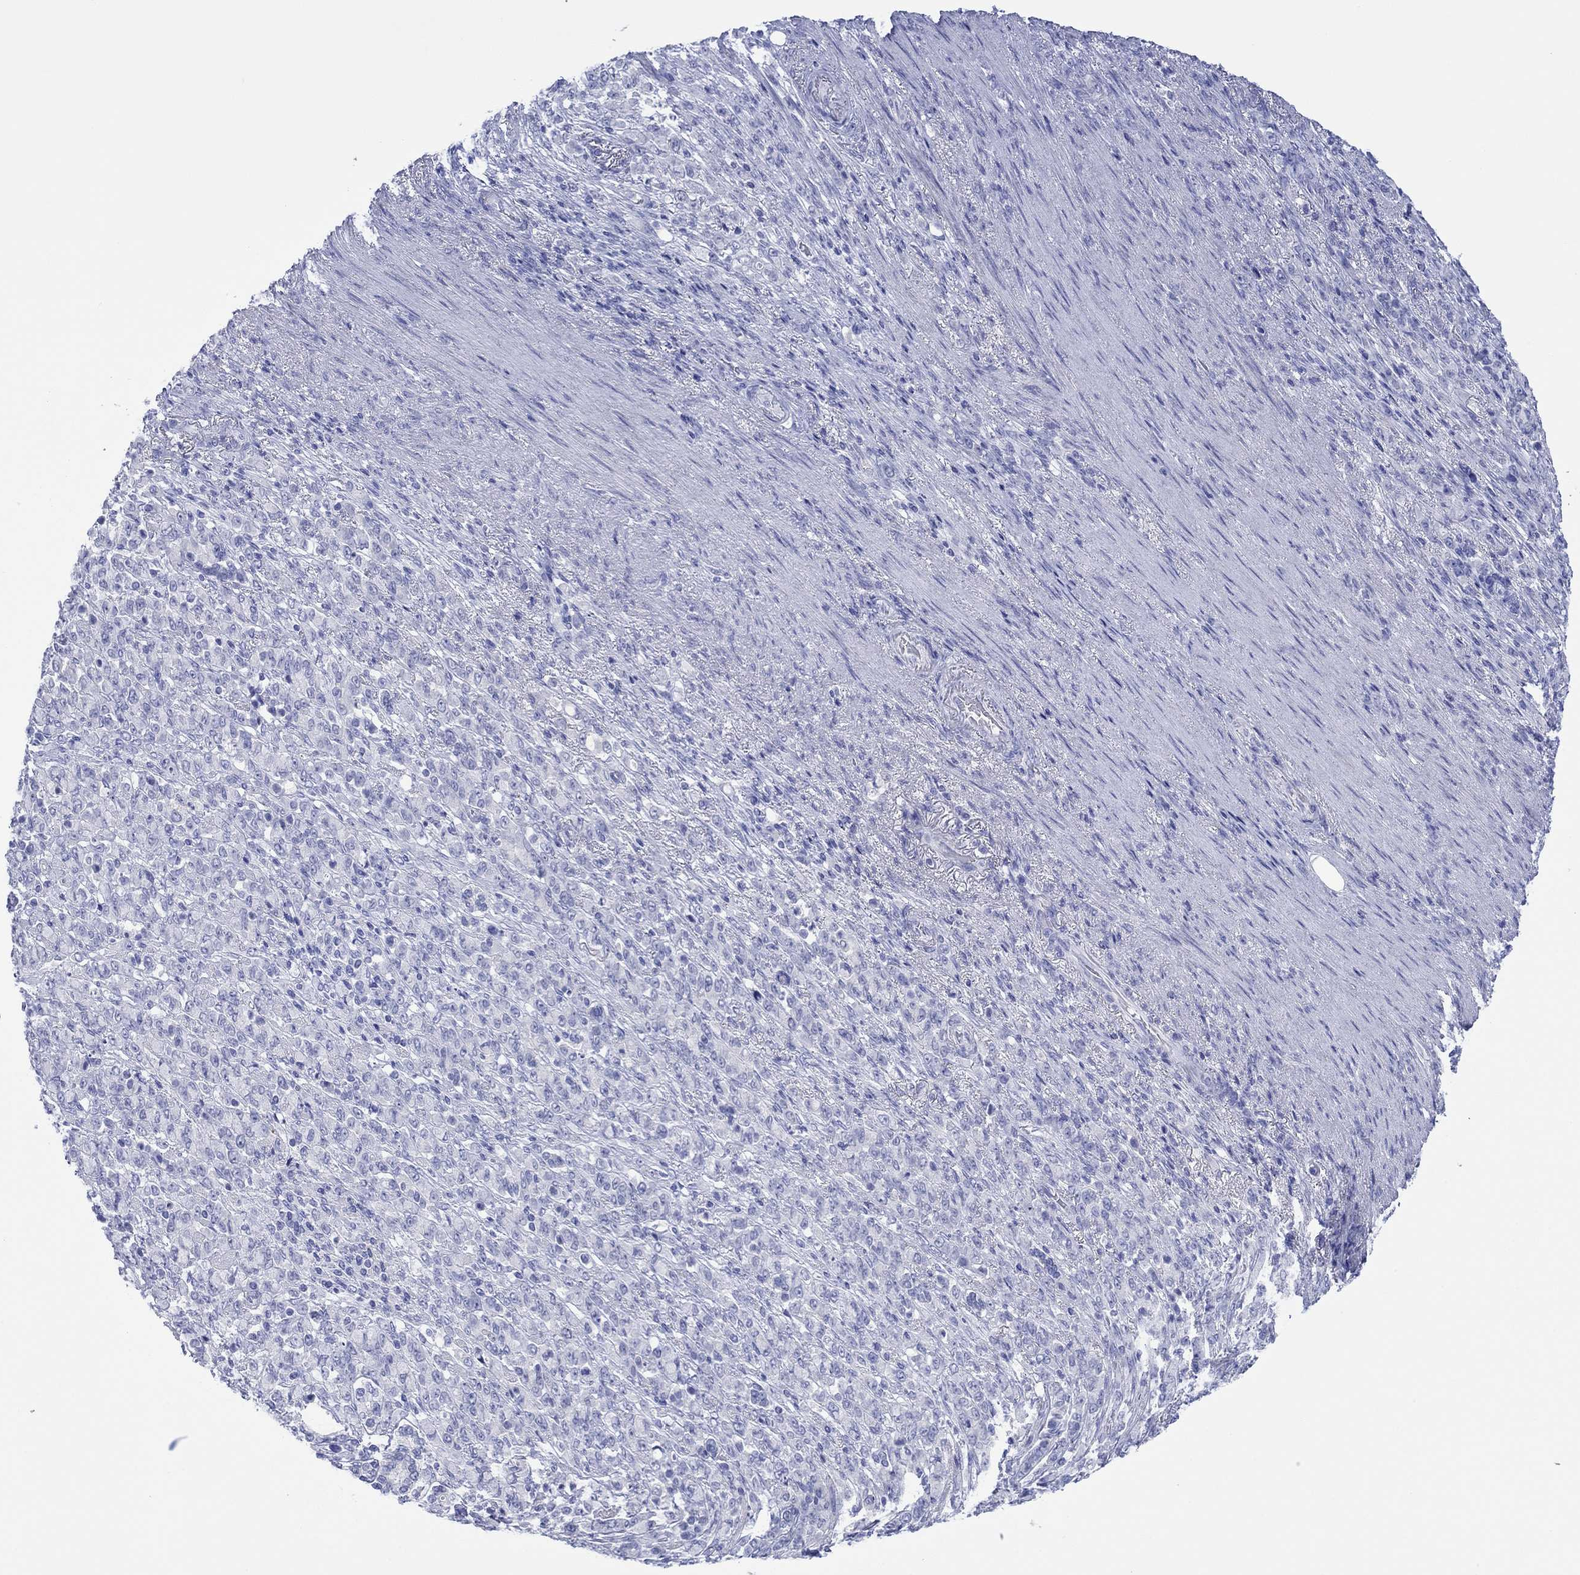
{"staining": {"intensity": "negative", "quantity": "none", "location": "none"}, "tissue": "stomach cancer", "cell_type": "Tumor cells", "image_type": "cancer", "snomed": [{"axis": "morphology", "description": "Normal tissue, NOS"}, {"axis": "morphology", "description": "Adenocarcinoma, NOS"}, {"axis": "topography", "description": "Stomach"}], "caption": "High power microscopy image of an immunohistochemistry histopathology image of stomach cancer (adenocarcinoma), revealing no significant staining in tumor cells.", "gene": "MLANA", "patient": {"sex": "female", "age": 79}}